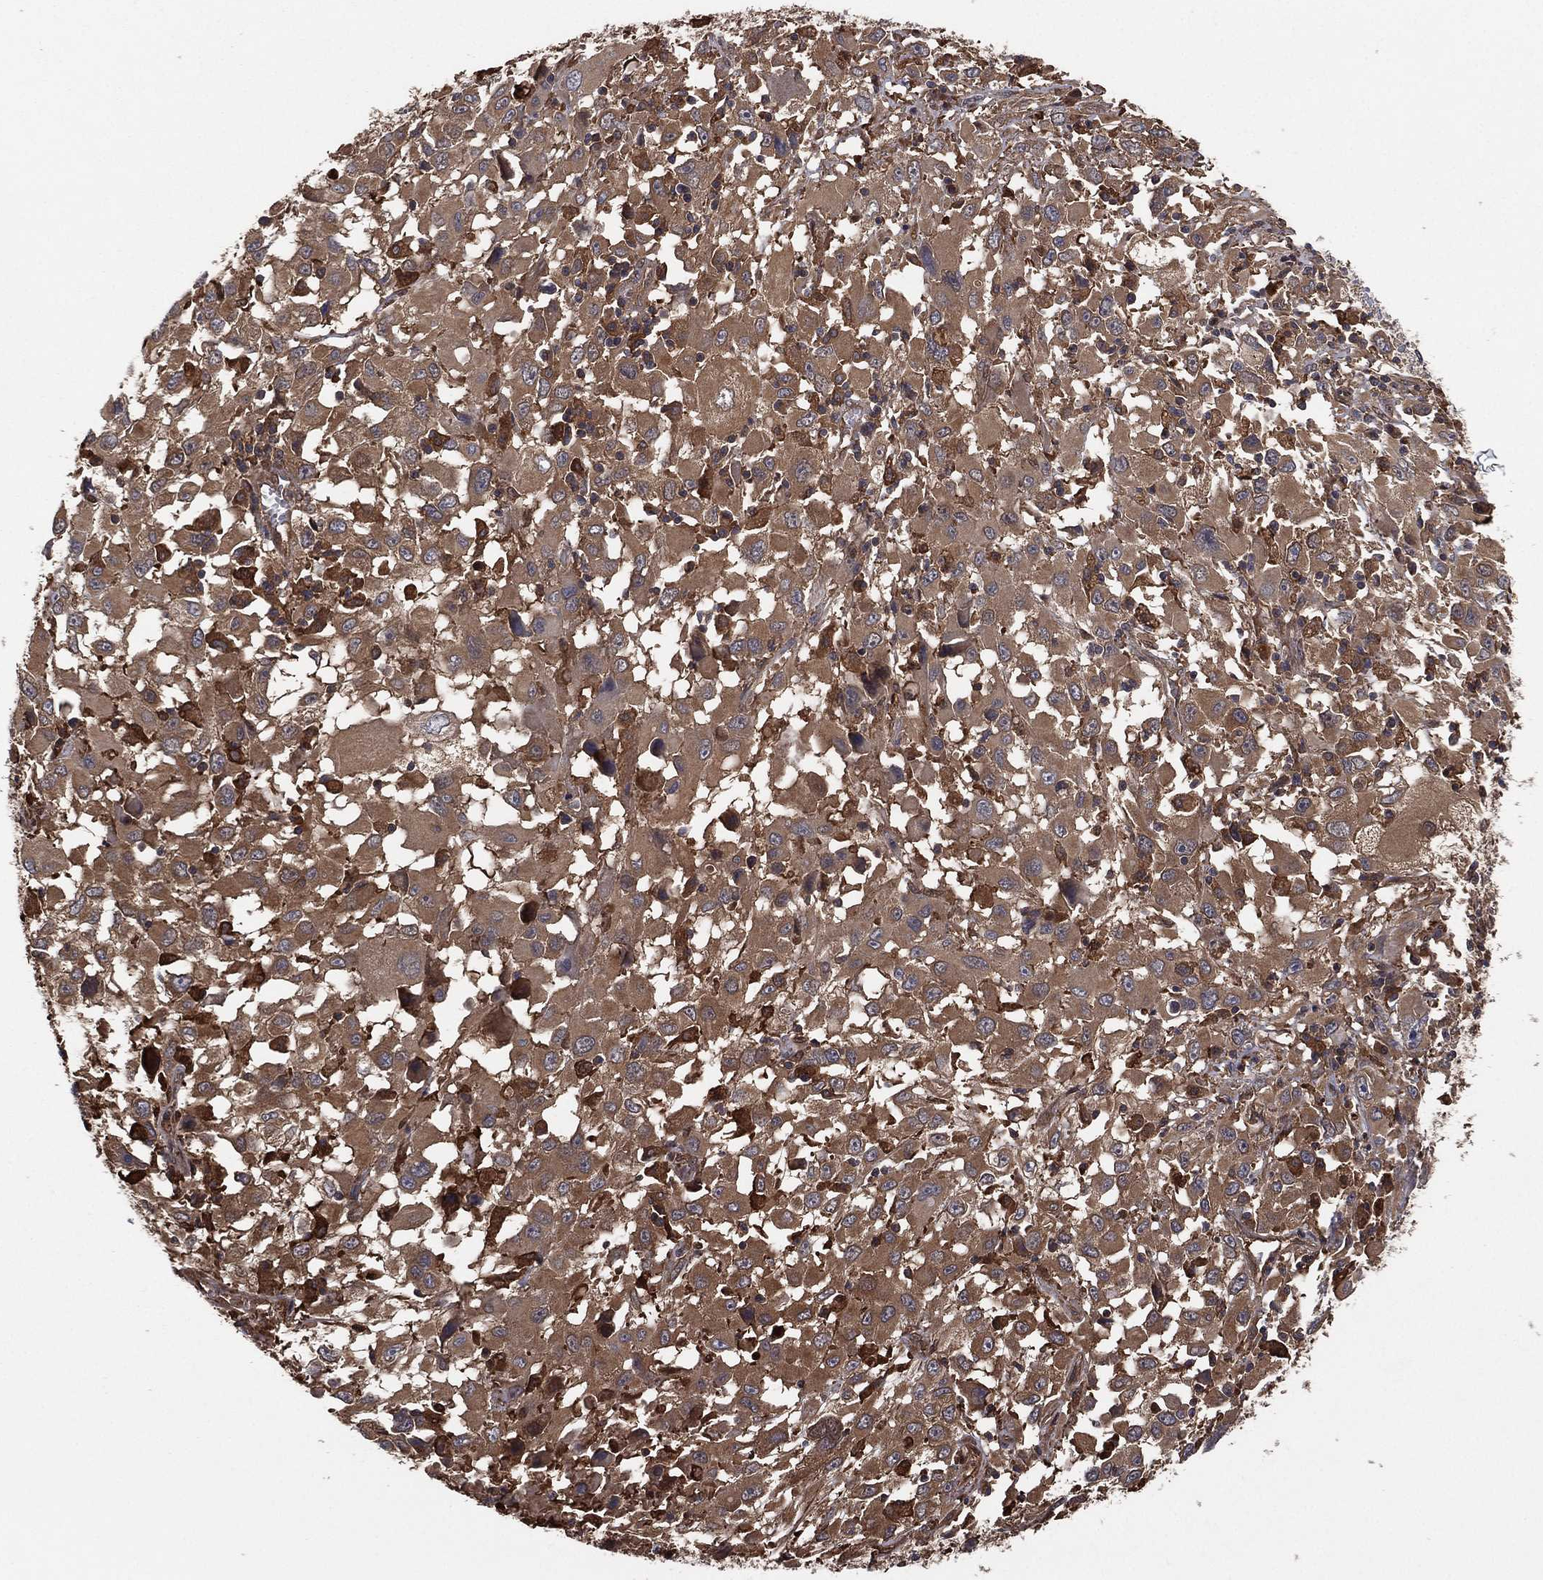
{"staining": {"intensity": "strong", "quantity": "<25%", "location": "cytoplasmic/membranous"}, "tissue": "melanoma", "cell_type": "Tumor cells", "image_type": "cancer", "snomed": [{"axis": "morphology", "description": "Malignant melanoma, Metastatic site"}, {"axis": "topography", "description": "Soft tissue"}], "caption": "High-magnification brightfield microscopy of malignant melanoma (metastatic site) stained with DAB (brown) and counterstained with hematoxylin (blue). tumor cells exhibit strong cytoplasmic/membranous positivity is appreciated in about<25% of cells.", "gene": "PSMG4", "patient": {"sex": "male", "age": 50}}